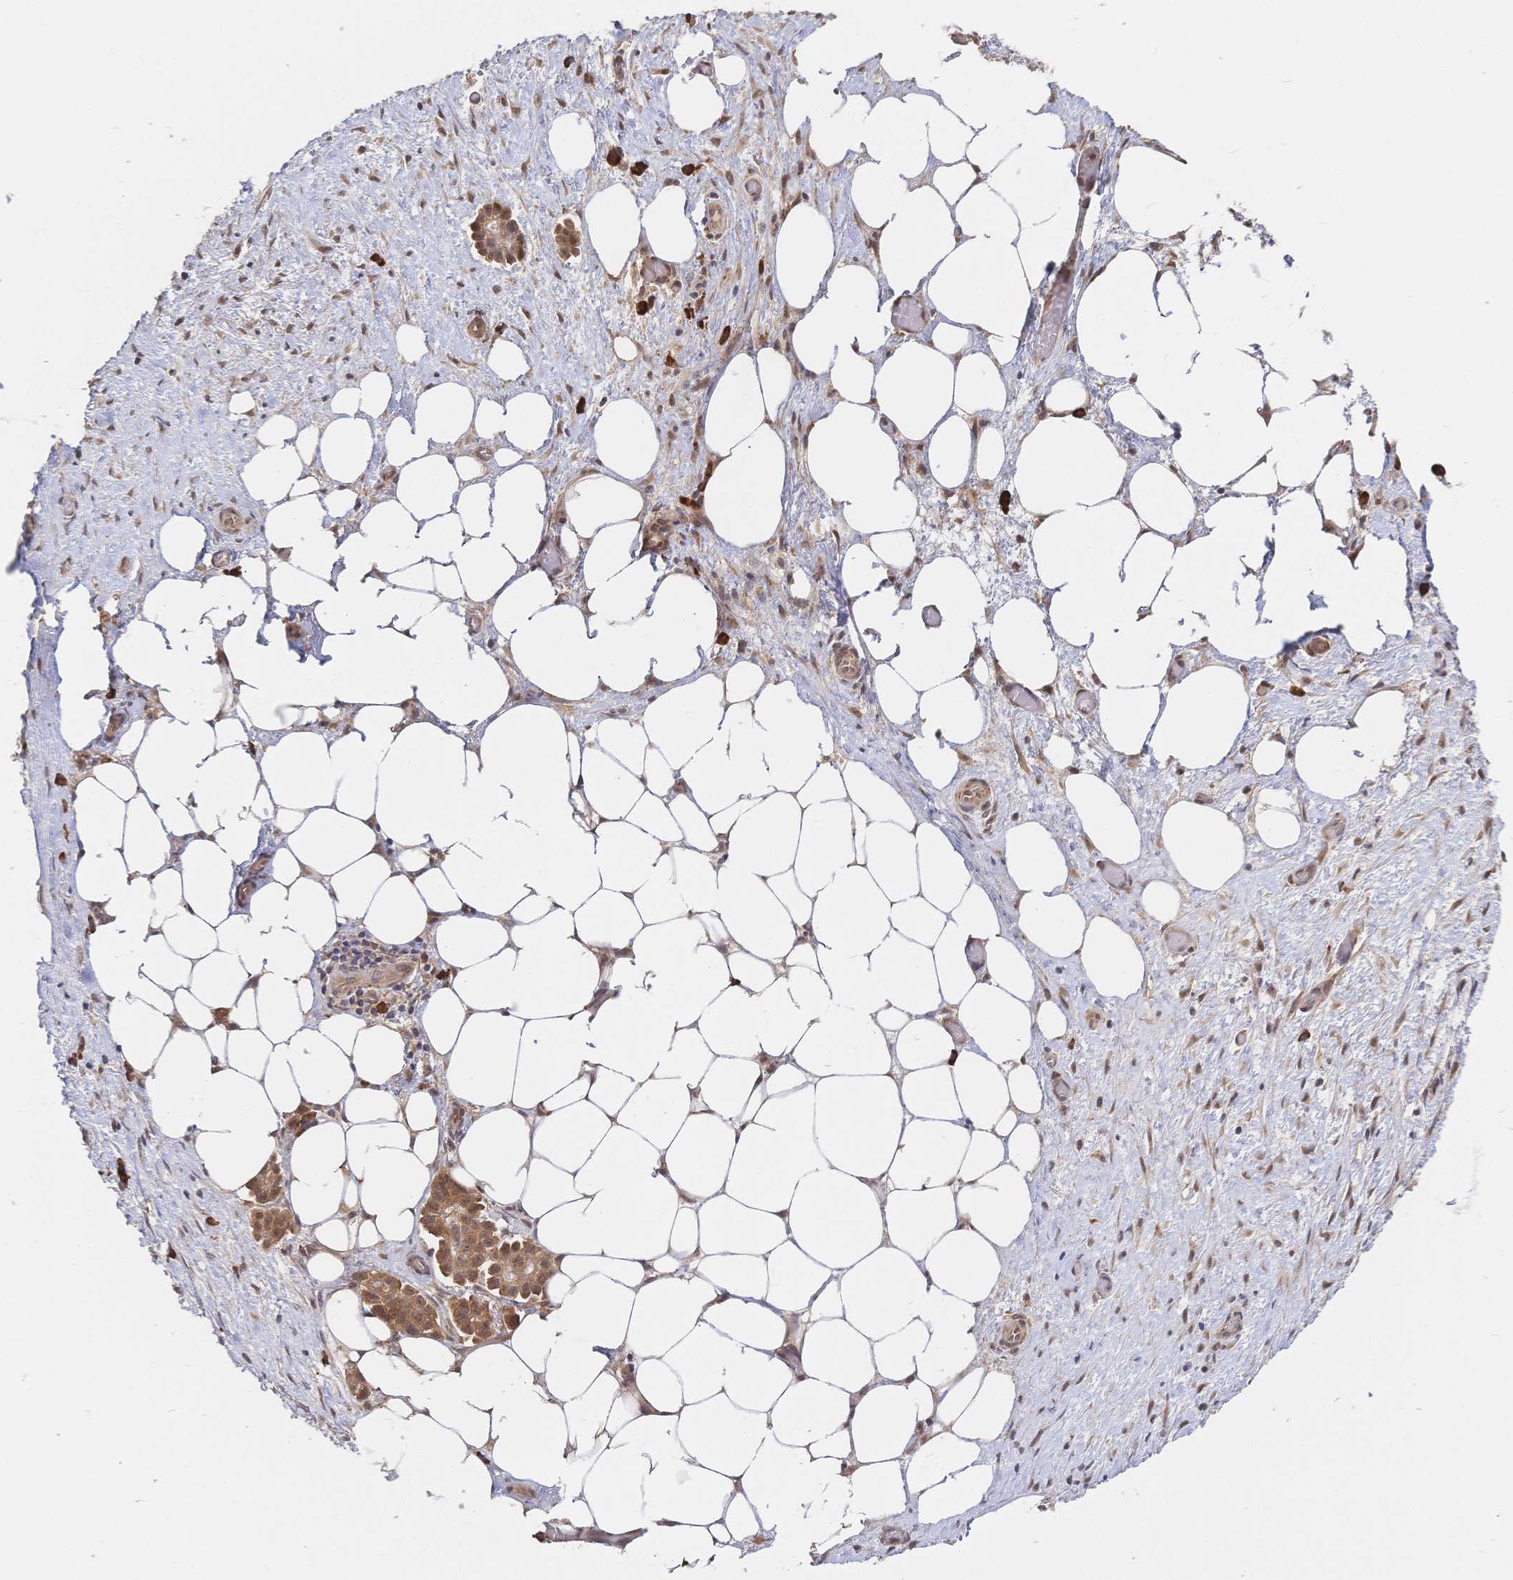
{"staining": {"intensity": "moderate", "quantity": ">75%", "location": "cytoplasmic/membranous,nuclear"}, "tissue": "ovarian cancer", "cell_type": "Tumor cells", "image_type": "cancer", "snomed": [{"axis": "morphology", "description": "Cystadenocarcinoma, serous, NOS"}, {"axis": "topography", "description": "Ovary"}], "caption": "Ovarian serous cystadenocarcinoma tissue displays moderate cytoplasmic/membranous and nuclear positivity in about >75% of tumor cells, visualized by immunohistochemistry. The staining is performed using DAB (3,3'-diaminobenzidine) brown chromogen to label protein expression. The nuclei are counter-stained blue using hematoxylin.", "gene": "LMO4", "patient": {"sex": "female", "age": 50}}